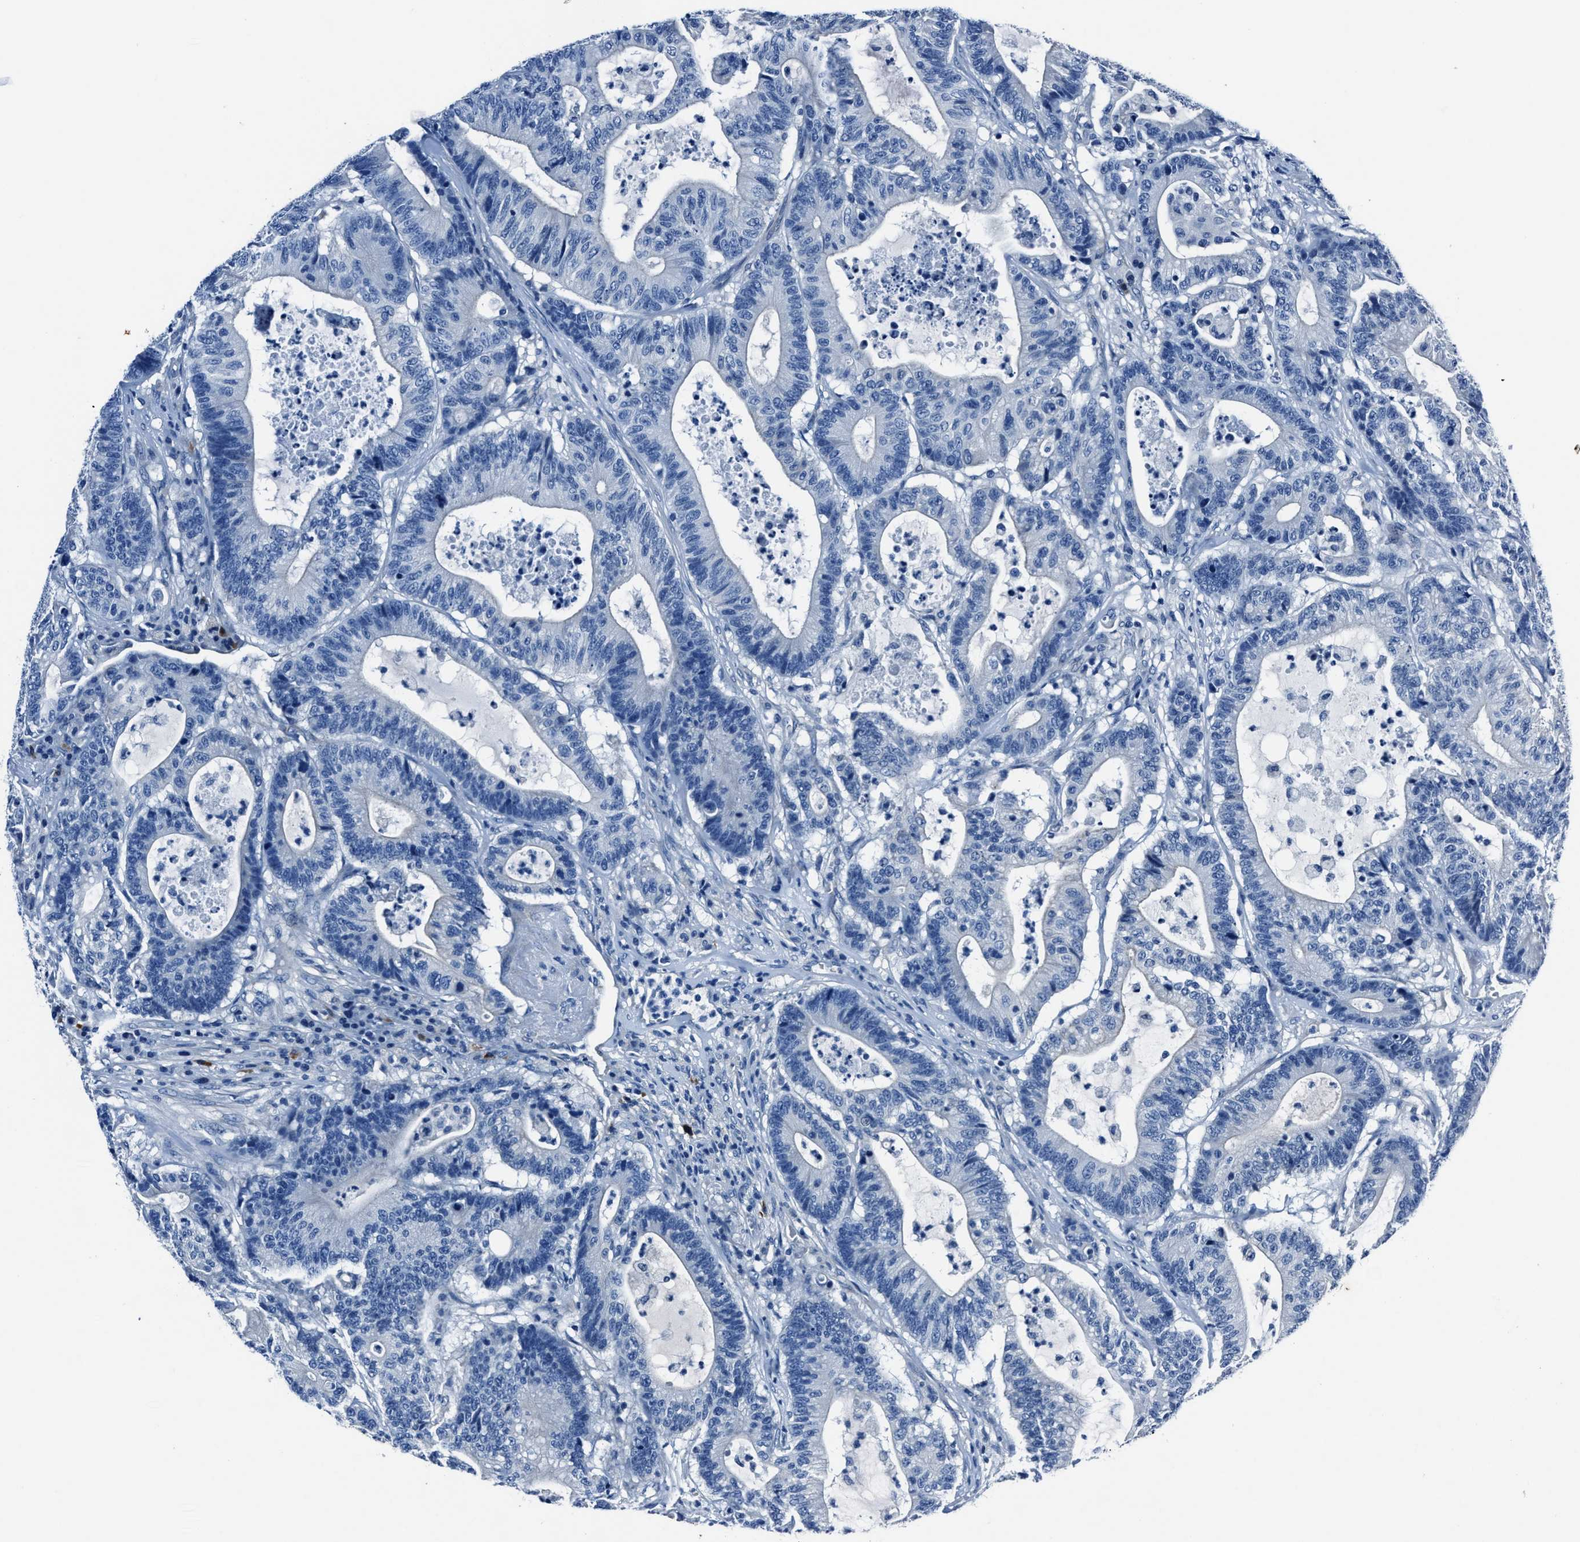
{"staining": {"intensity": "negative", "quantity": "none", "location": "none"}, "tissue": "colorectal cancer", "cell_type": "Tumor cells", "image_type": "cancer", "snomed": [{"axis": "morphology", "description": "Adenocarcinoma, NOS"}, {"axis": "topography", "description": "Colon"}], "caption": "Micrograph shows no significant protein staining in tumor cells of adenocarcinoma (colorectal).", "gene": "NACAD", "patient": {"sex": "female", "age": 84}}